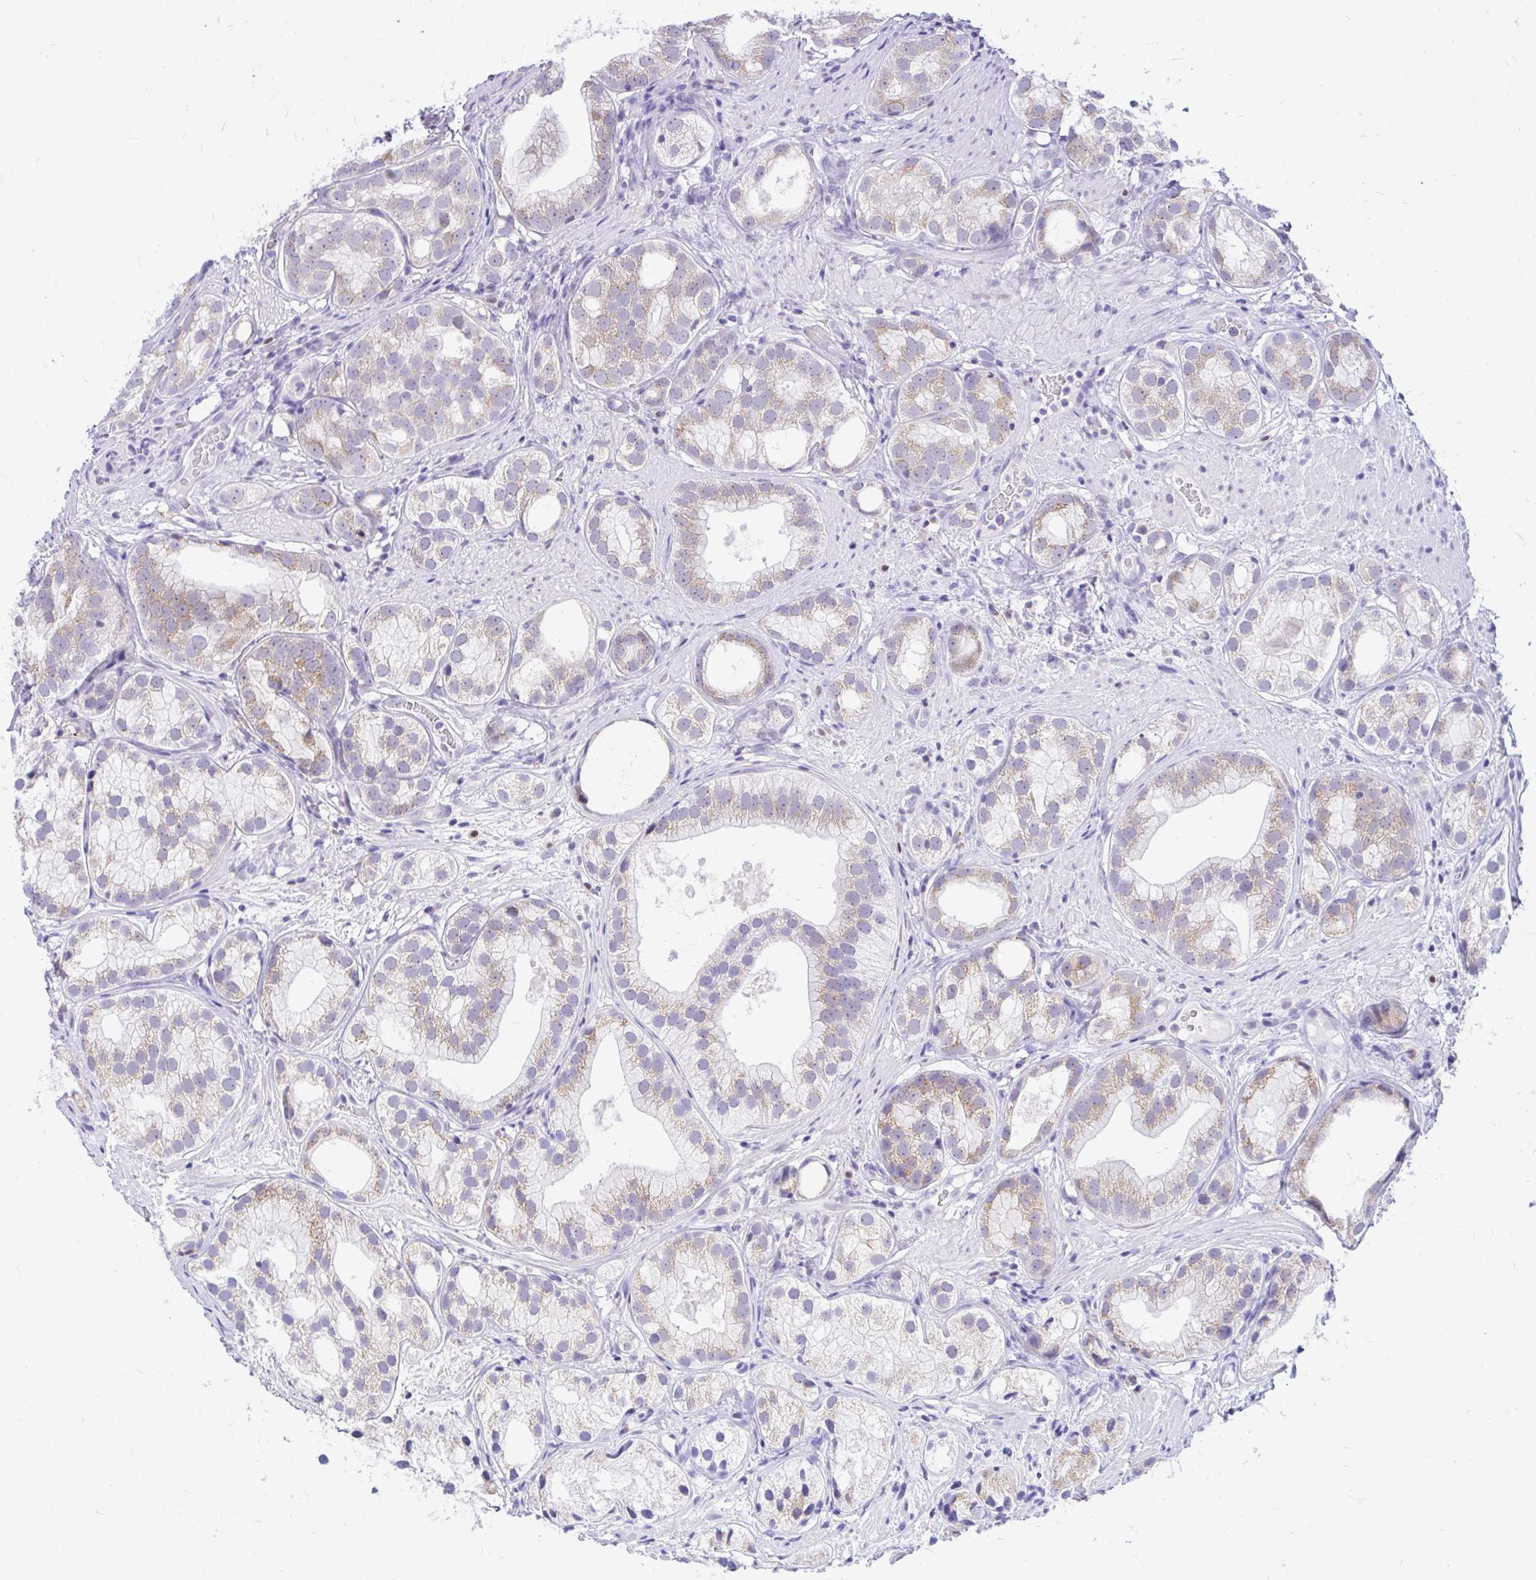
{"staining": {"intensity": "weak", "quantity": "25%-75%", "location": "cytoplasmic/membranous"}, "tissue": "prostate cancer", "cell_type": "Tumor cells", "image_type": "cancer", "snomed": [{"axis": "morphology", "description": "Adenocarcinoma, High grade"}, {"axis": "topography", "description": "Prostate"}], "caption": "Human prostate cancer (high-grade adenocarcinoma) stained with a brown dye demonstrates weak cytoplasmic/membranous positive positivity in approximately 25%-75% of tumor cells.", "gene": "GLB1L2", "patient": {"sex": "male", "age": 82}}